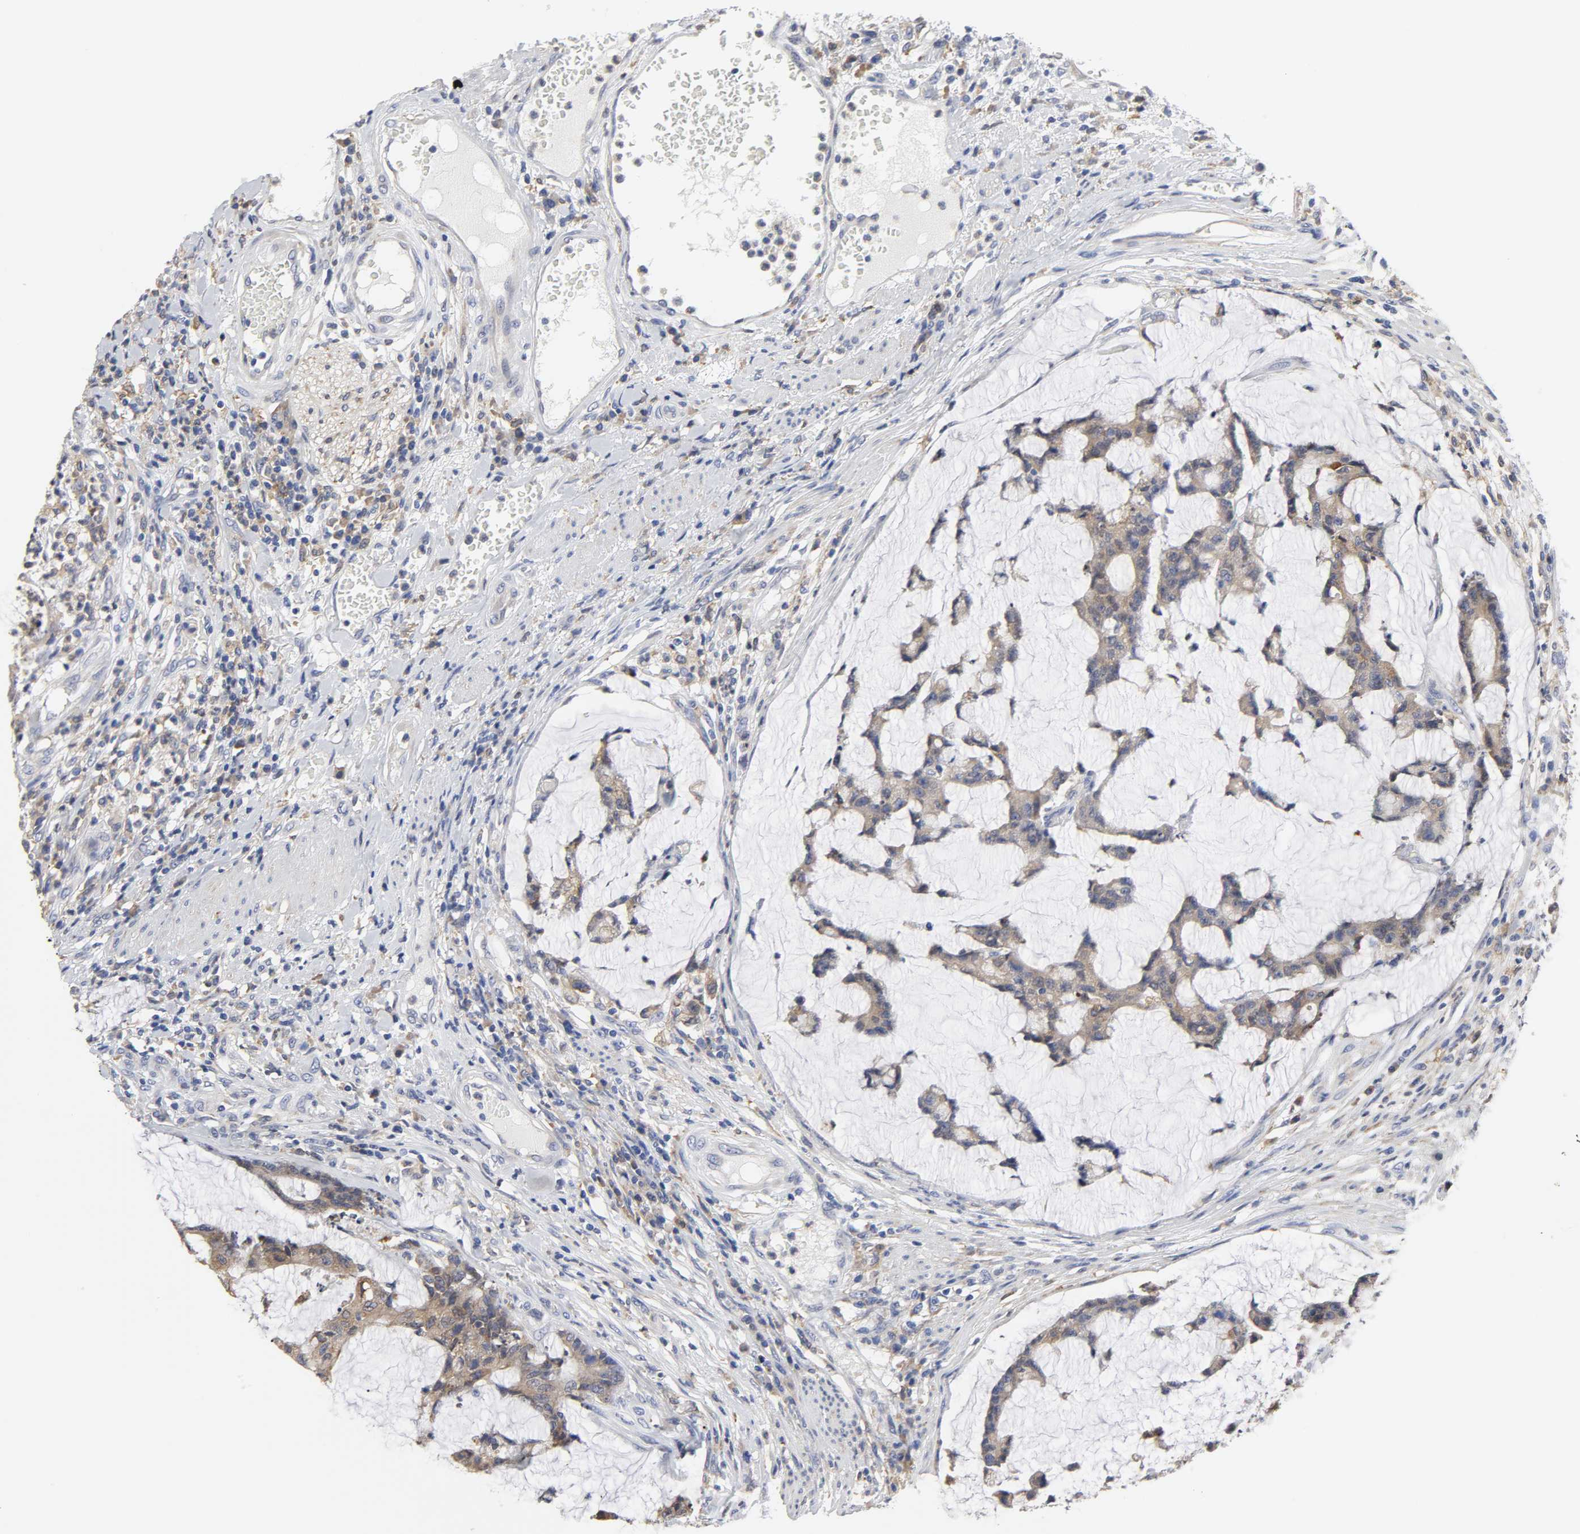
{"staining": {"intensity": "moderate", "quantity": "25%-75%", "location": "cytoplasmic/membranous"}, "tissue": "colorectal cancer", "cell_type": "Tumor cells", "image_type": "cancer", "snomed": [{"axis": "morphology", "description": "Adenocarcinoma, NOS"}, {"axis": "topography", "description": "Colon"}], "caption": "The image displays staining of colorectal cancer, revealing moderate cytoplasmic/membranous protein positivity (brown color) within tumor cells.", "gene": "HCK", "patient": {"sex": "female", "age": 84}}